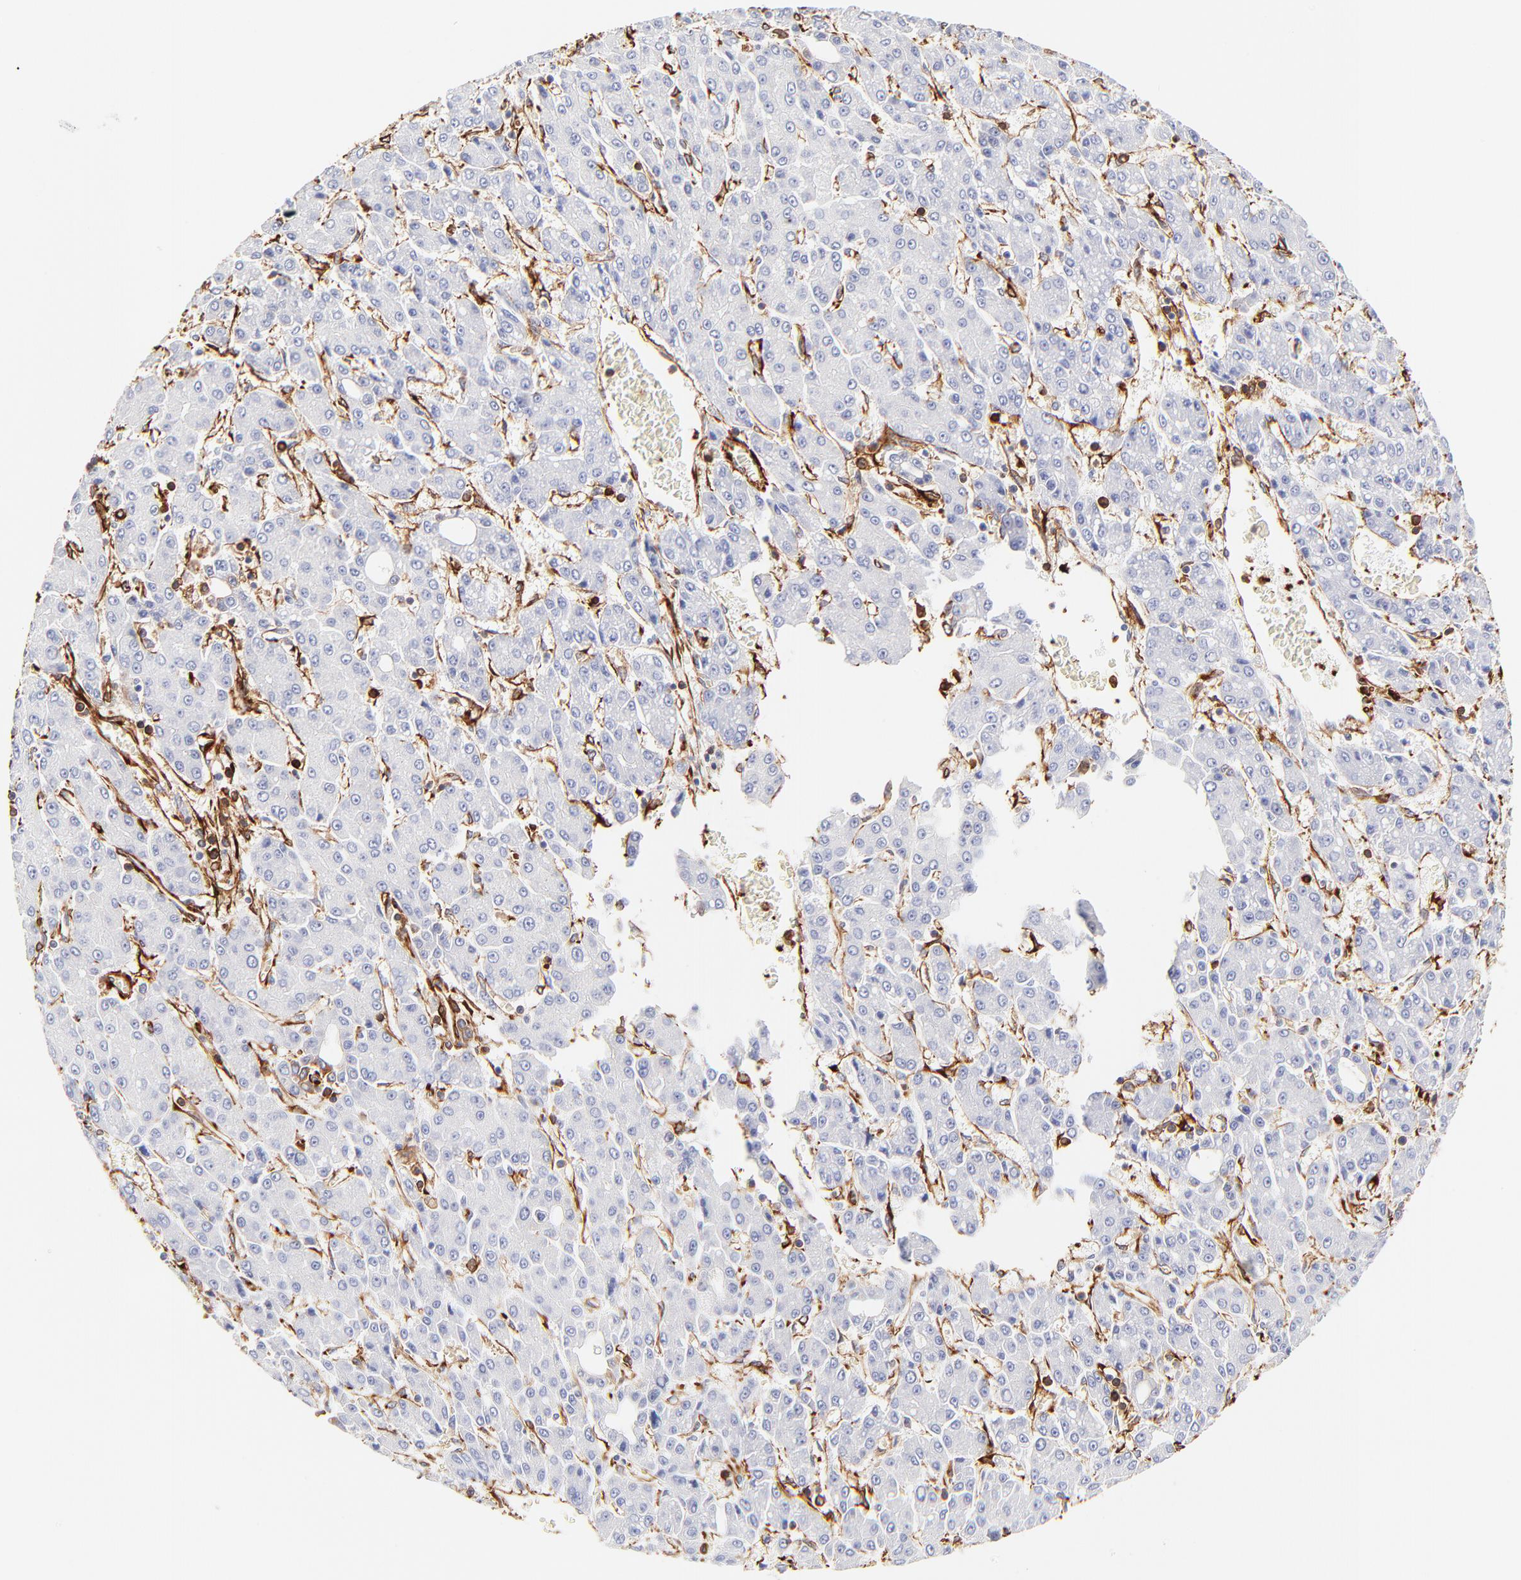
{"staining": {"intensity": "negative", "quantity": "none", "location": "none"}, "tissue": "liver cancer", "cell_type": "Tumor cells", "image_type": "cancer", "snomed": [{"axis": "morphology", "description": "Carcinoma, Hepatocellular, NOS"}, {"axis": "topography", "description": "Liver"}], "caption": "The micrograph exhibits no significant staining in tumor cells of liver cancer (hepatocellular carcinoma).", "gene": "FLNA", "patient": {"sex": "male", "age": 69}}